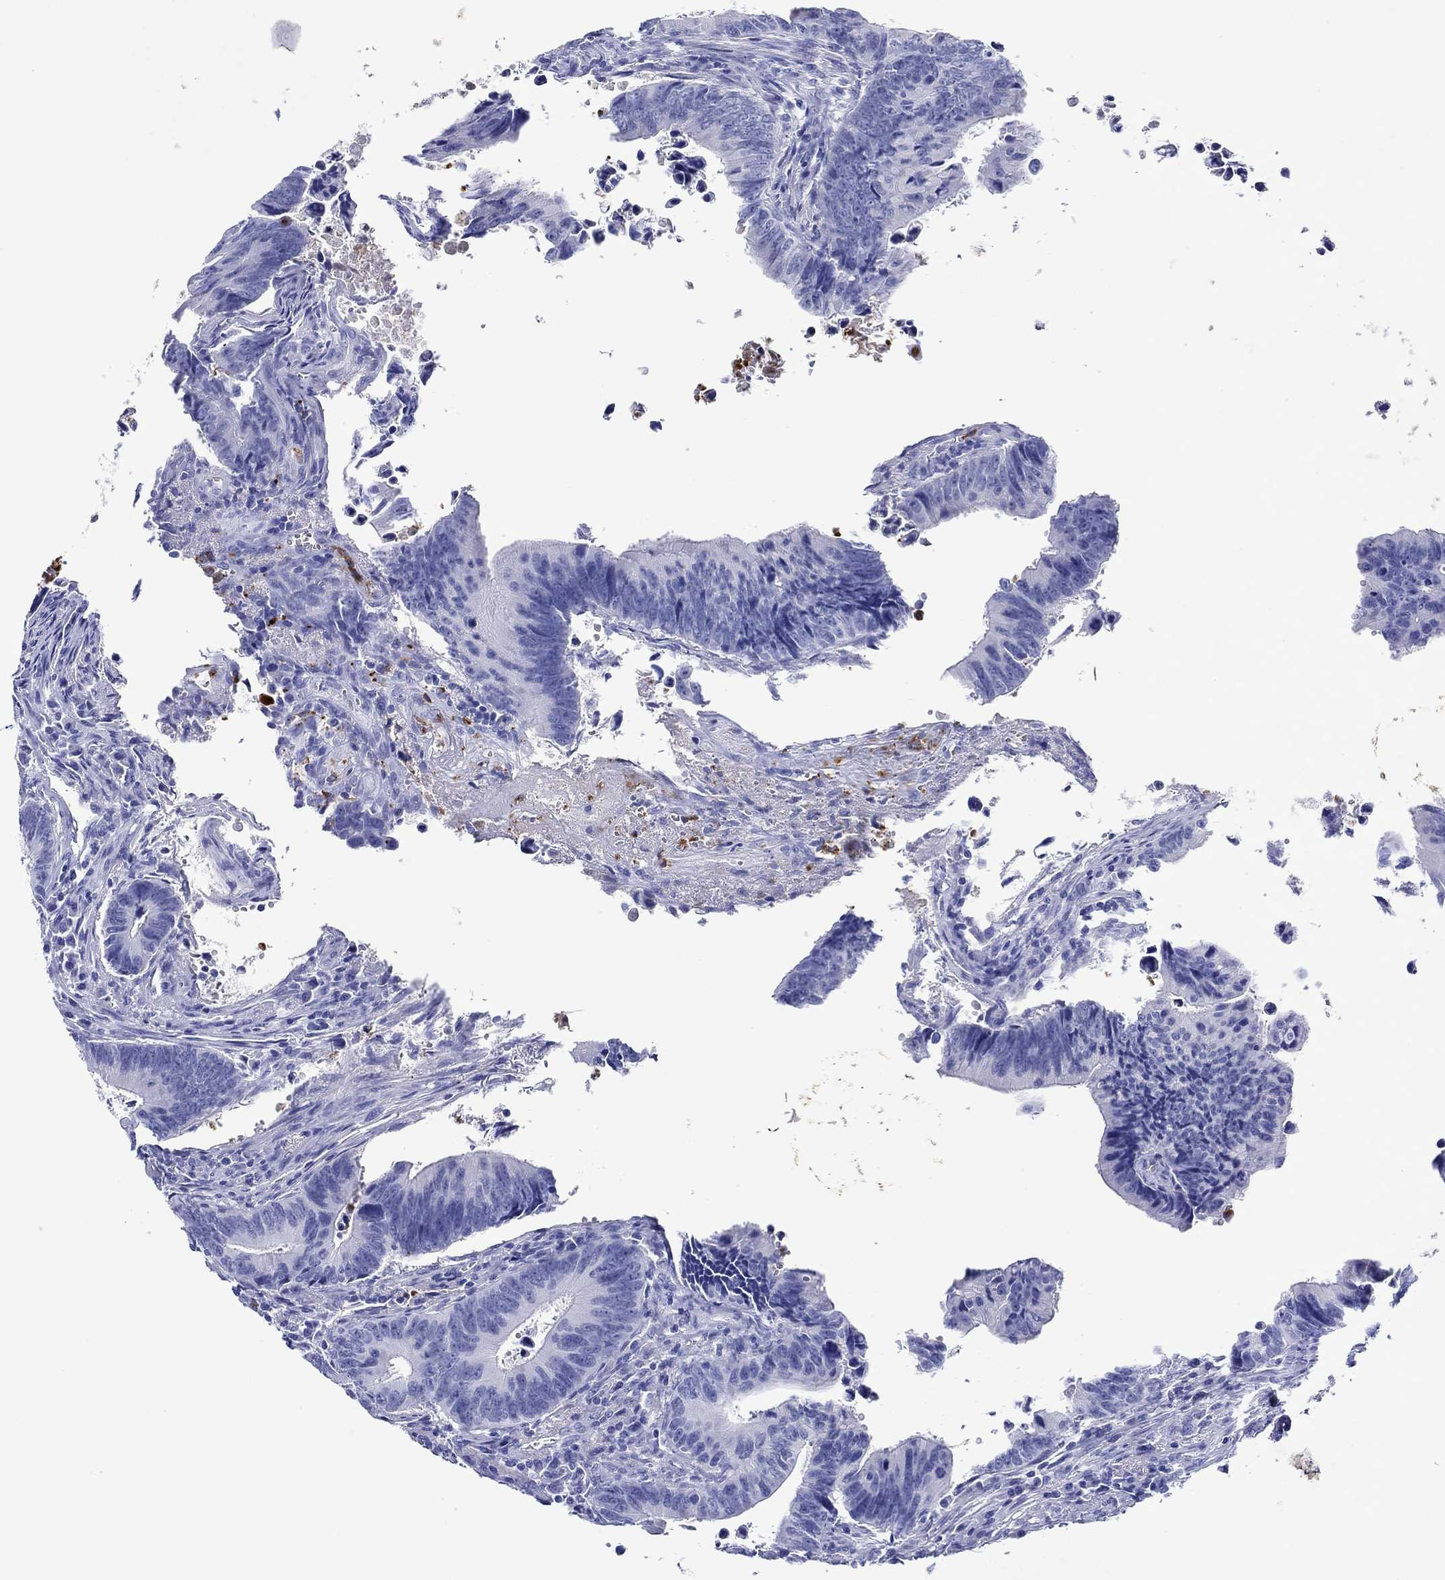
{"staining": {"intensity": "negative", "quantity": "none", "location": "none"}, "tissue": "colorectal cancer", "cell_type": "Tumor cells", "image_type": "cancer", "snomed": [{"axis": "morphology", "description": "Adenocarcinoma, NOS"}, {"axis": "topography", "description": "Colon"}], "caption": "An IHC histopathology image of colorectal adenocarcinoma is shown. There is no staining in tumor cells of colorectal adenocarcinoma.", "gene": "EPX", "patient": {"sex": "female", "age": 87}}